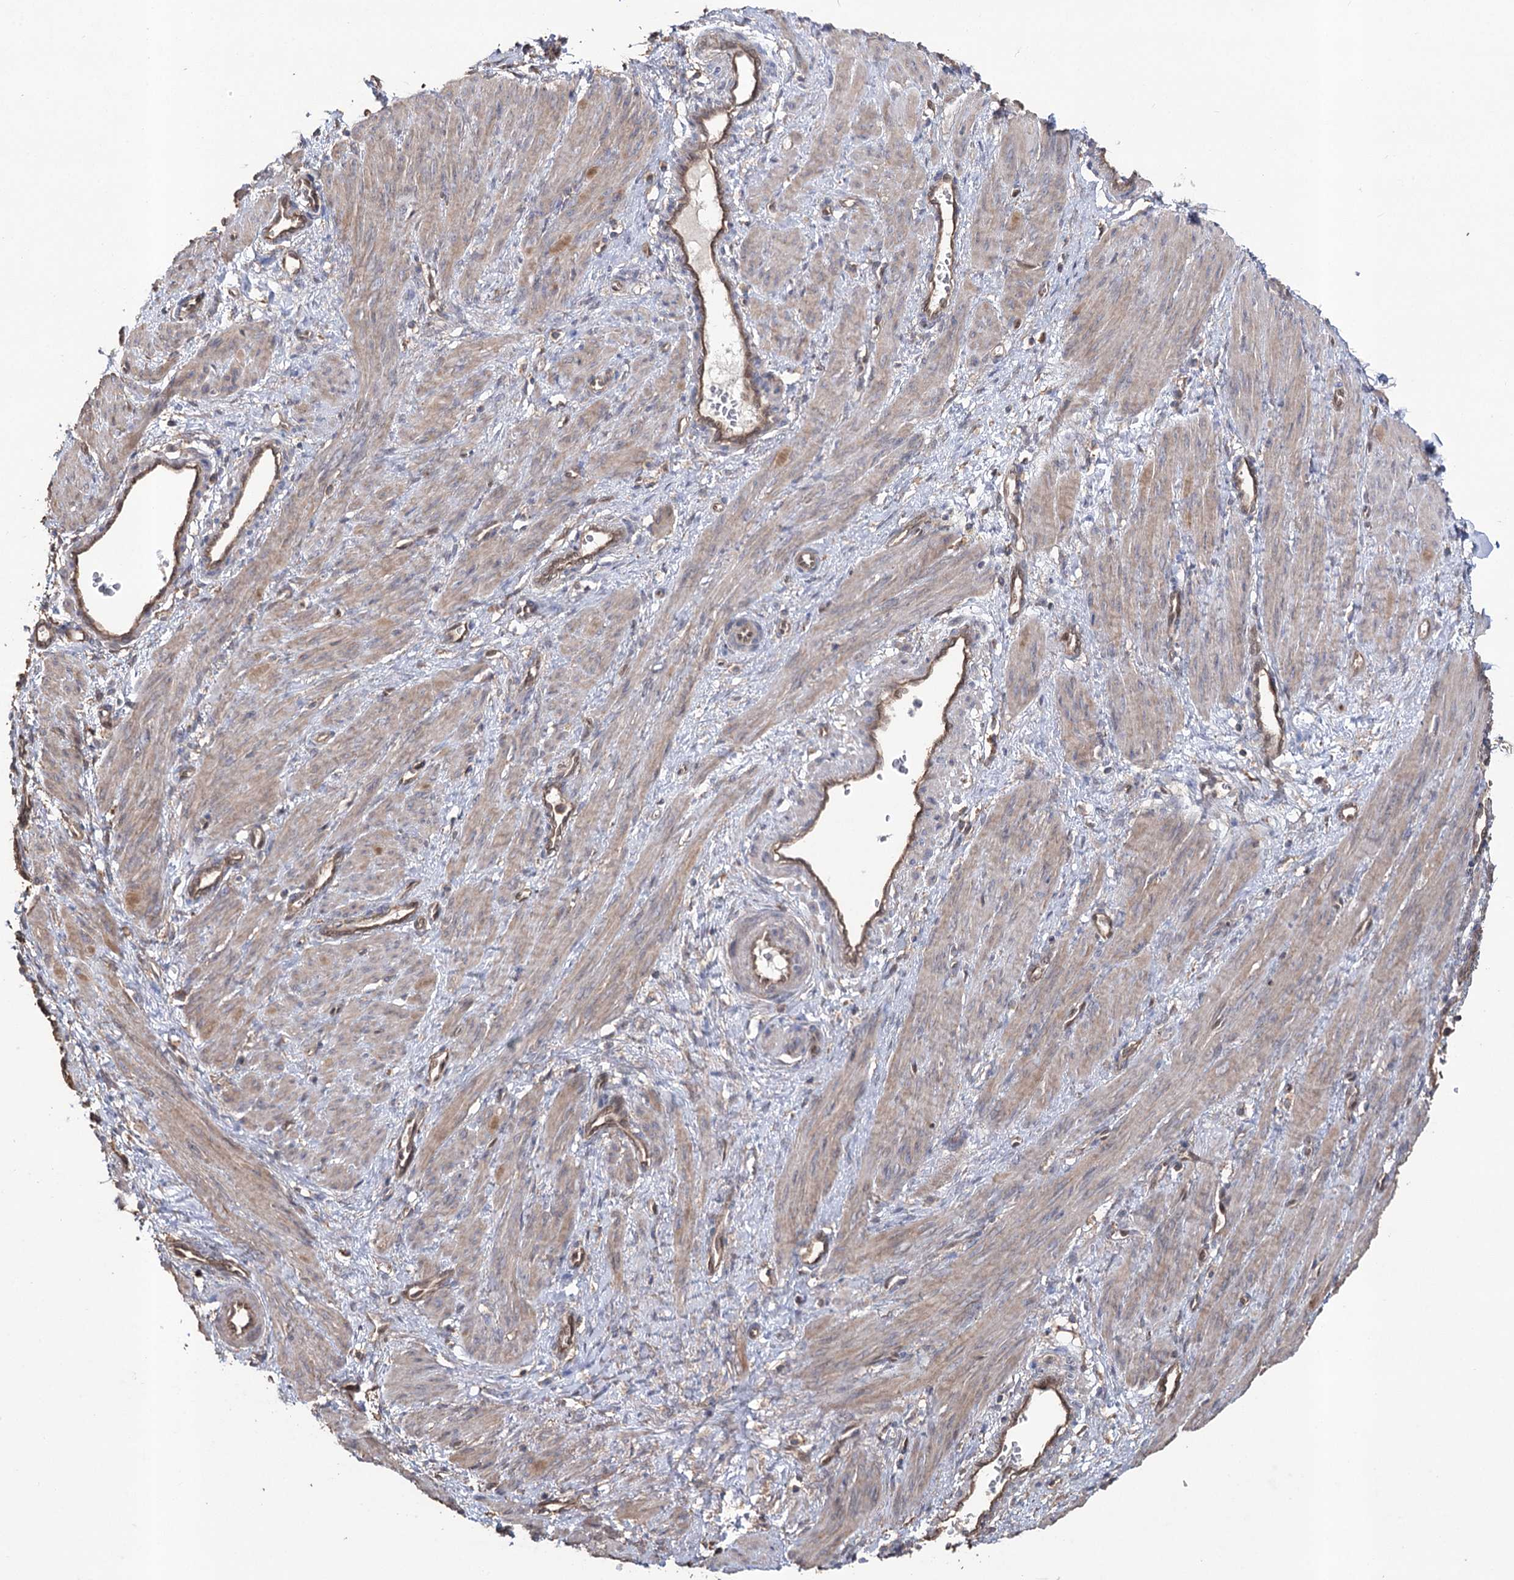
{"staining": {"intensity": "weak", "quantity": ">75%", "location": "cytoplasmic/membranous"}, "tissue": "smooth muscle", "cell_type": "Smooth muscle cells", "image_type": "normal", "snomed": [{"axis": "morphology", "description": "Normal tissue, NOS"}, {"axis": "topography", "description": "Endometrium"}], "caption": "A histopathology image of human smooth muscle stained for a protein reveals weak cytoplasmic/membranous brown staining in smooth muscle cells.", "gene": "FAM13B", "patient": {"sex": "female", "age": 33}}